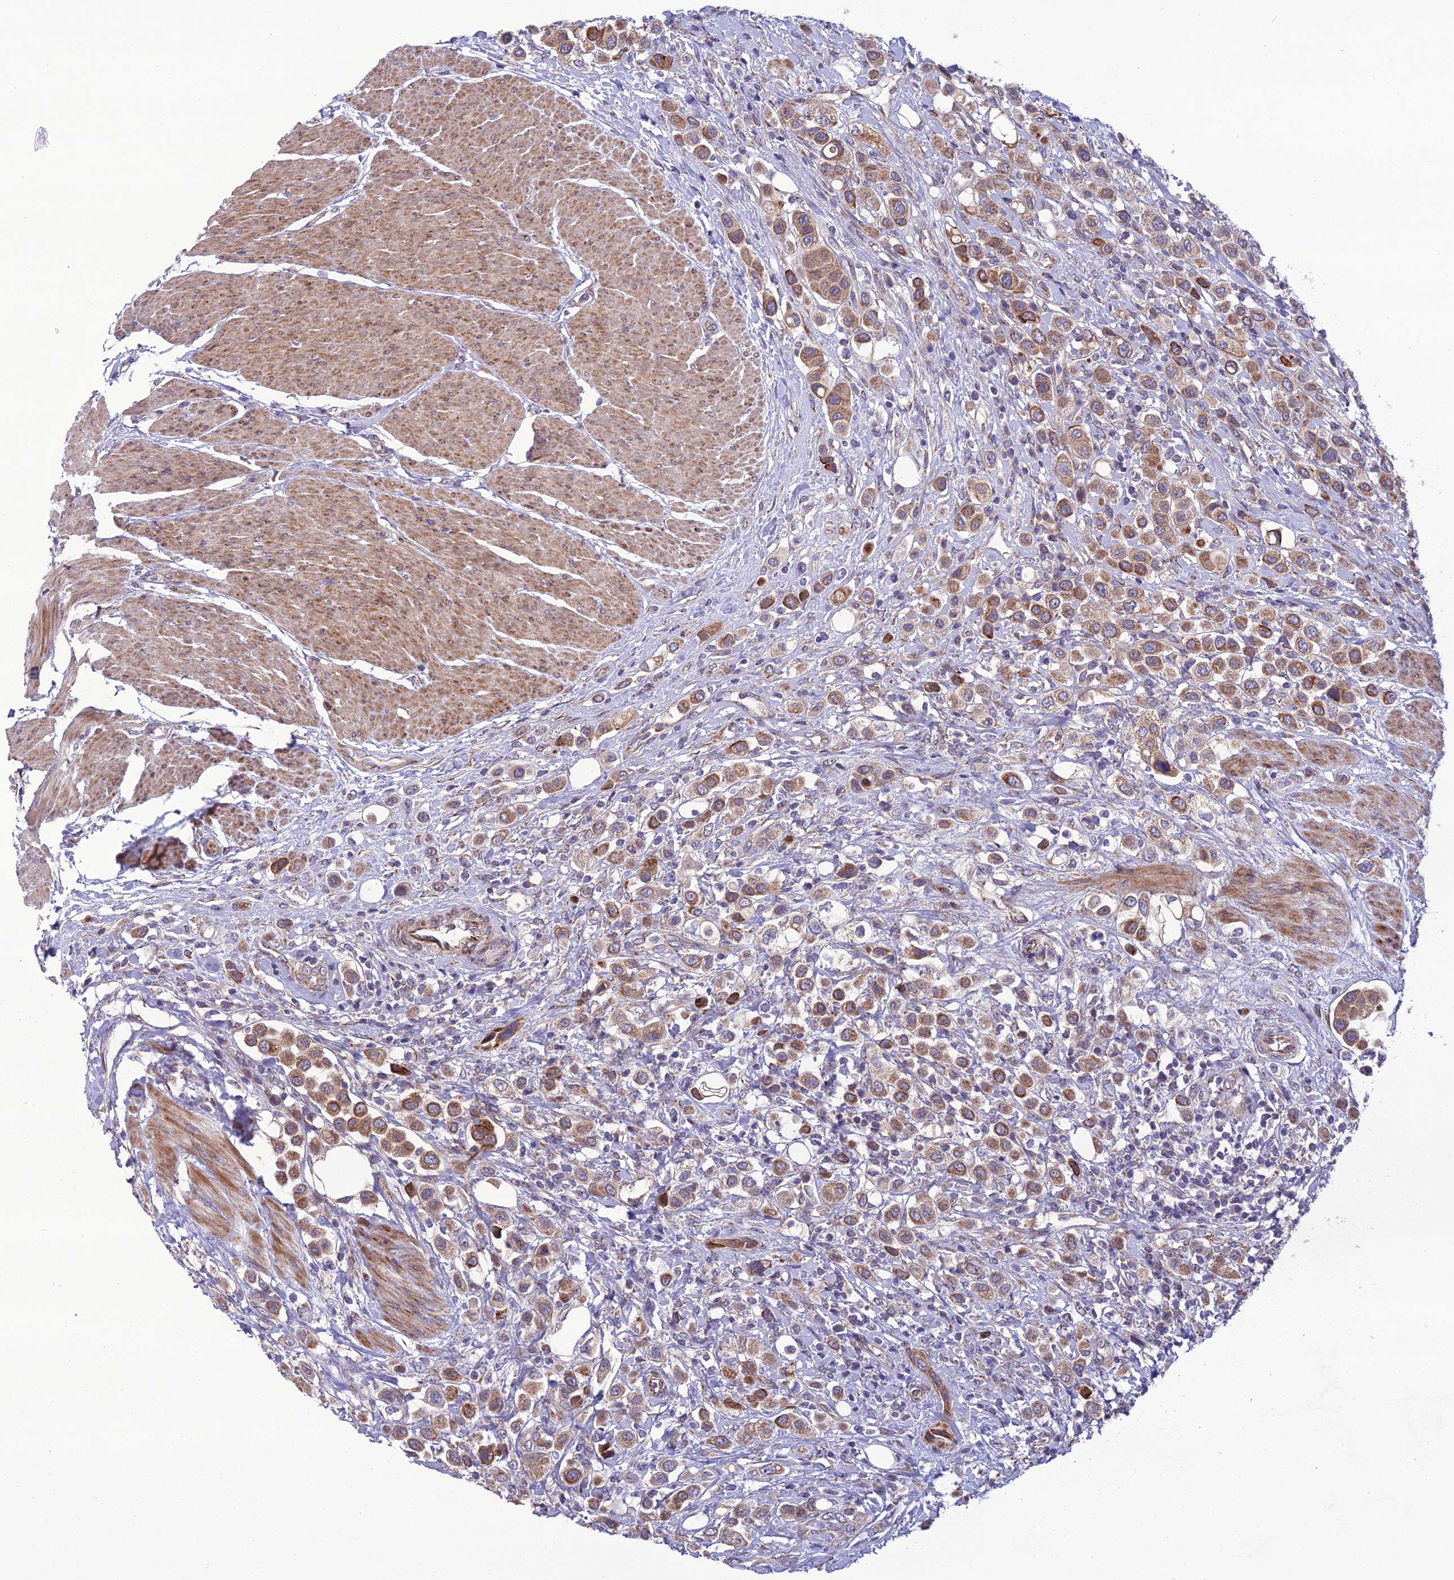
{"staining": {"intensity": "moderate", "quantity": ">75%", "location": "cytoplasmic/membranous"}, "tissue": "urothelial cancer", "cell_type": "Tumor cells", "image_type": "cancer", "snomed": [{"axis": "morphology", "description": "Urothelial carcinoma, High grade"}, {"axis": "topography", "description": "Urinary bladder"}], "caption": "Immunohistochemistry (IHC) (DAB (3,3'-diaminobenzidine)) staining of urothelial carcinoma (high-grade) shows moderate cytoplasmic/membranous protein staining in about >75% of tumor cells.", "gene": "NODAL", "patient": {"sex": "male", "age": 50}}